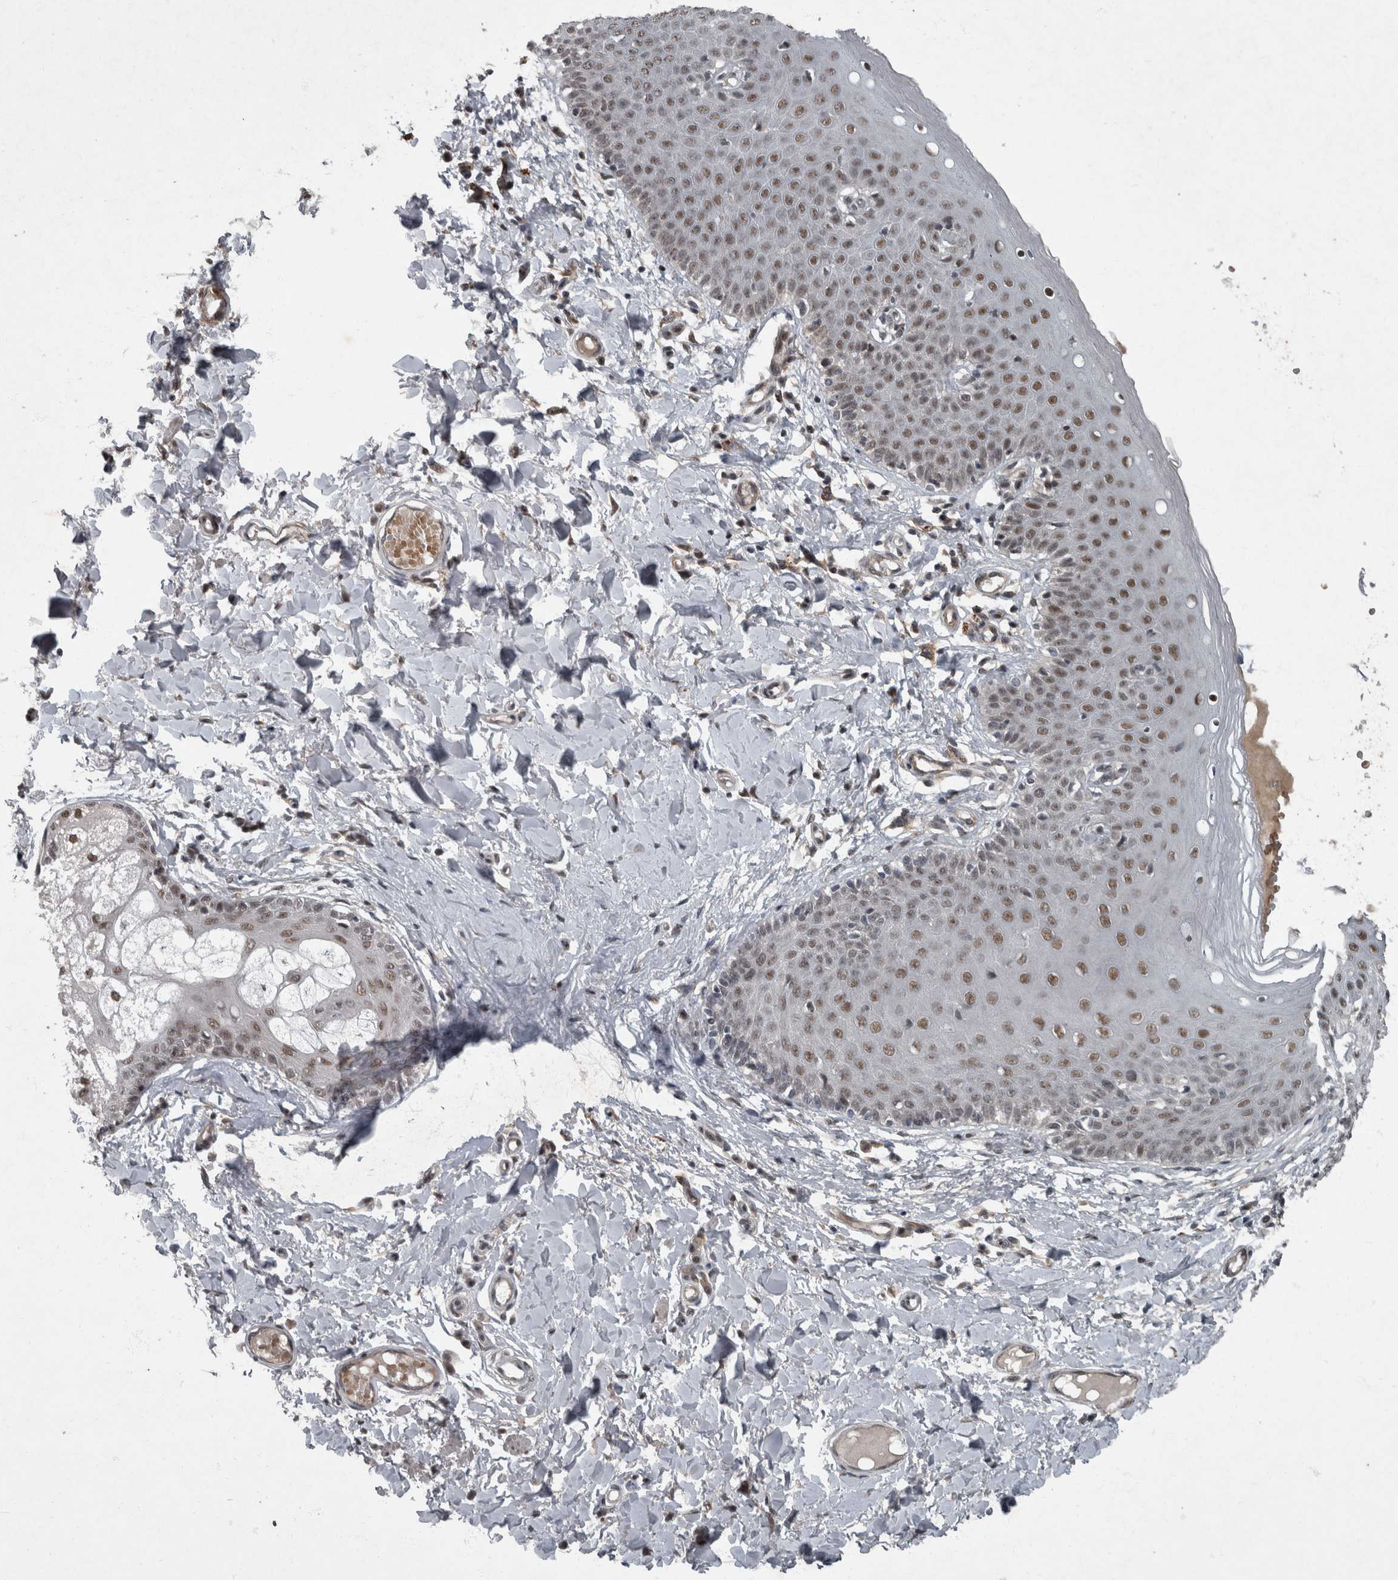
{"staining": {"intensity": "moderate", "quantity": ">75%", "location": "nuclear"}, "tissue": "skin", "cell_type": "Epidermal cells", "image_type": "normal", "snomed": [{"axis": "morphology", "description": "Normal tissue, NOS"}, {"axis": "topography", "description": "Vulva"}], "caption": "Protein staining demonstrates moderate nuclear expression in about >75% of epidermal cells in normal skin. (IHC, brightfield microscopy, high magnification).", "gene": "WDR33", "patient": {"sex": "female", "age": 66}}